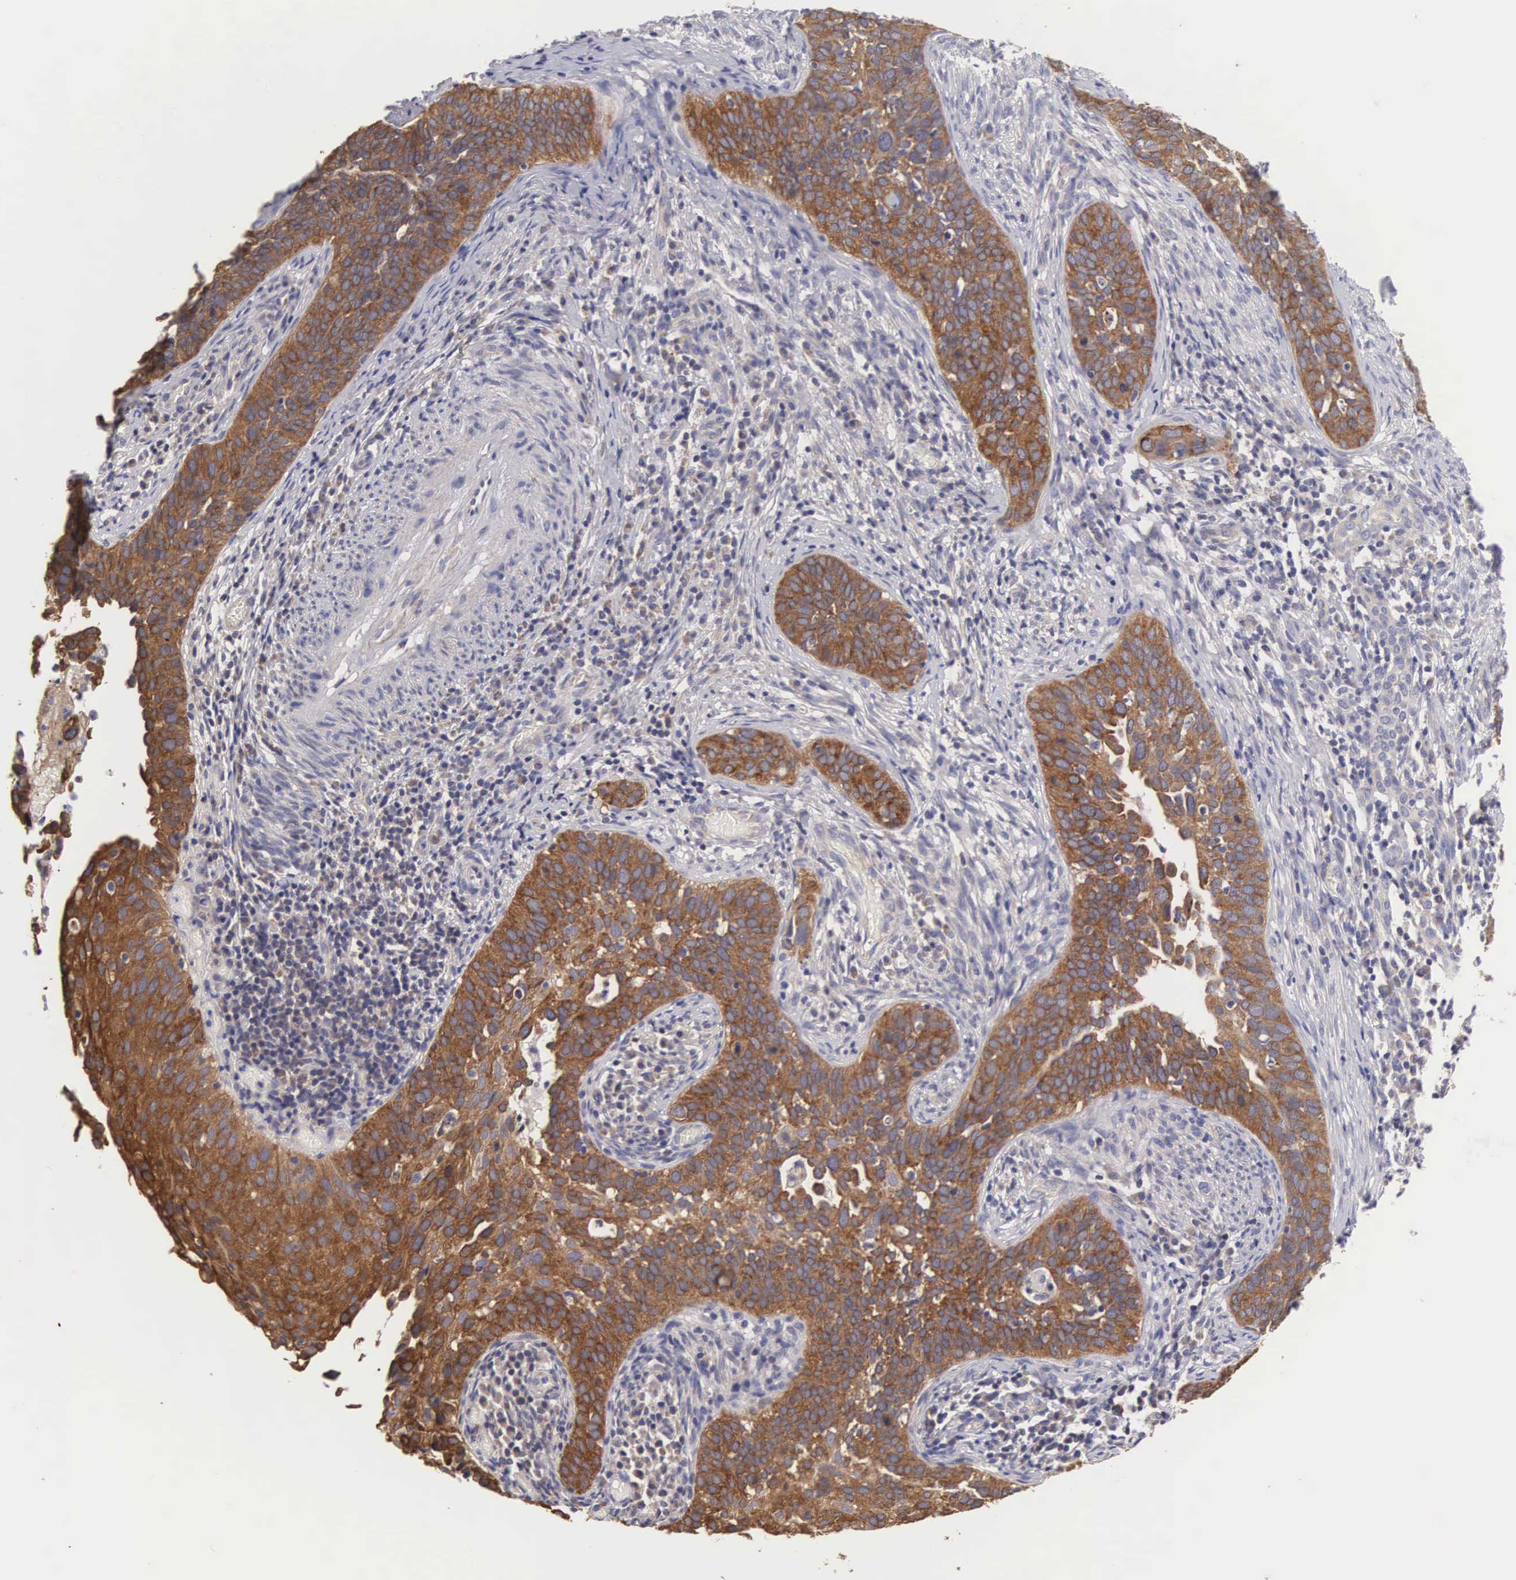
{"staining": {"intensity": "strong", "quantity": ">75%", "location": "cytoplasmic/membranous"}, "tissue": "cervical cancer", "cell_type": "Tumor cells", "image_type": "cancer", "snomed": [{"axis": "morphology", "description": "Squamous cell carcinoma, NOS"}, {"axis": "topography", "description": "Cervix"}], "caption": "A high-resolution image shows IHC staining of cervical cancer (squamous cell carcinoma), which exhibits strong cytoplasmic/membranous expression in about >75% of tumor cells.", "gene": "TXLNG", "patient": {"sex": "female", "age": 31}}